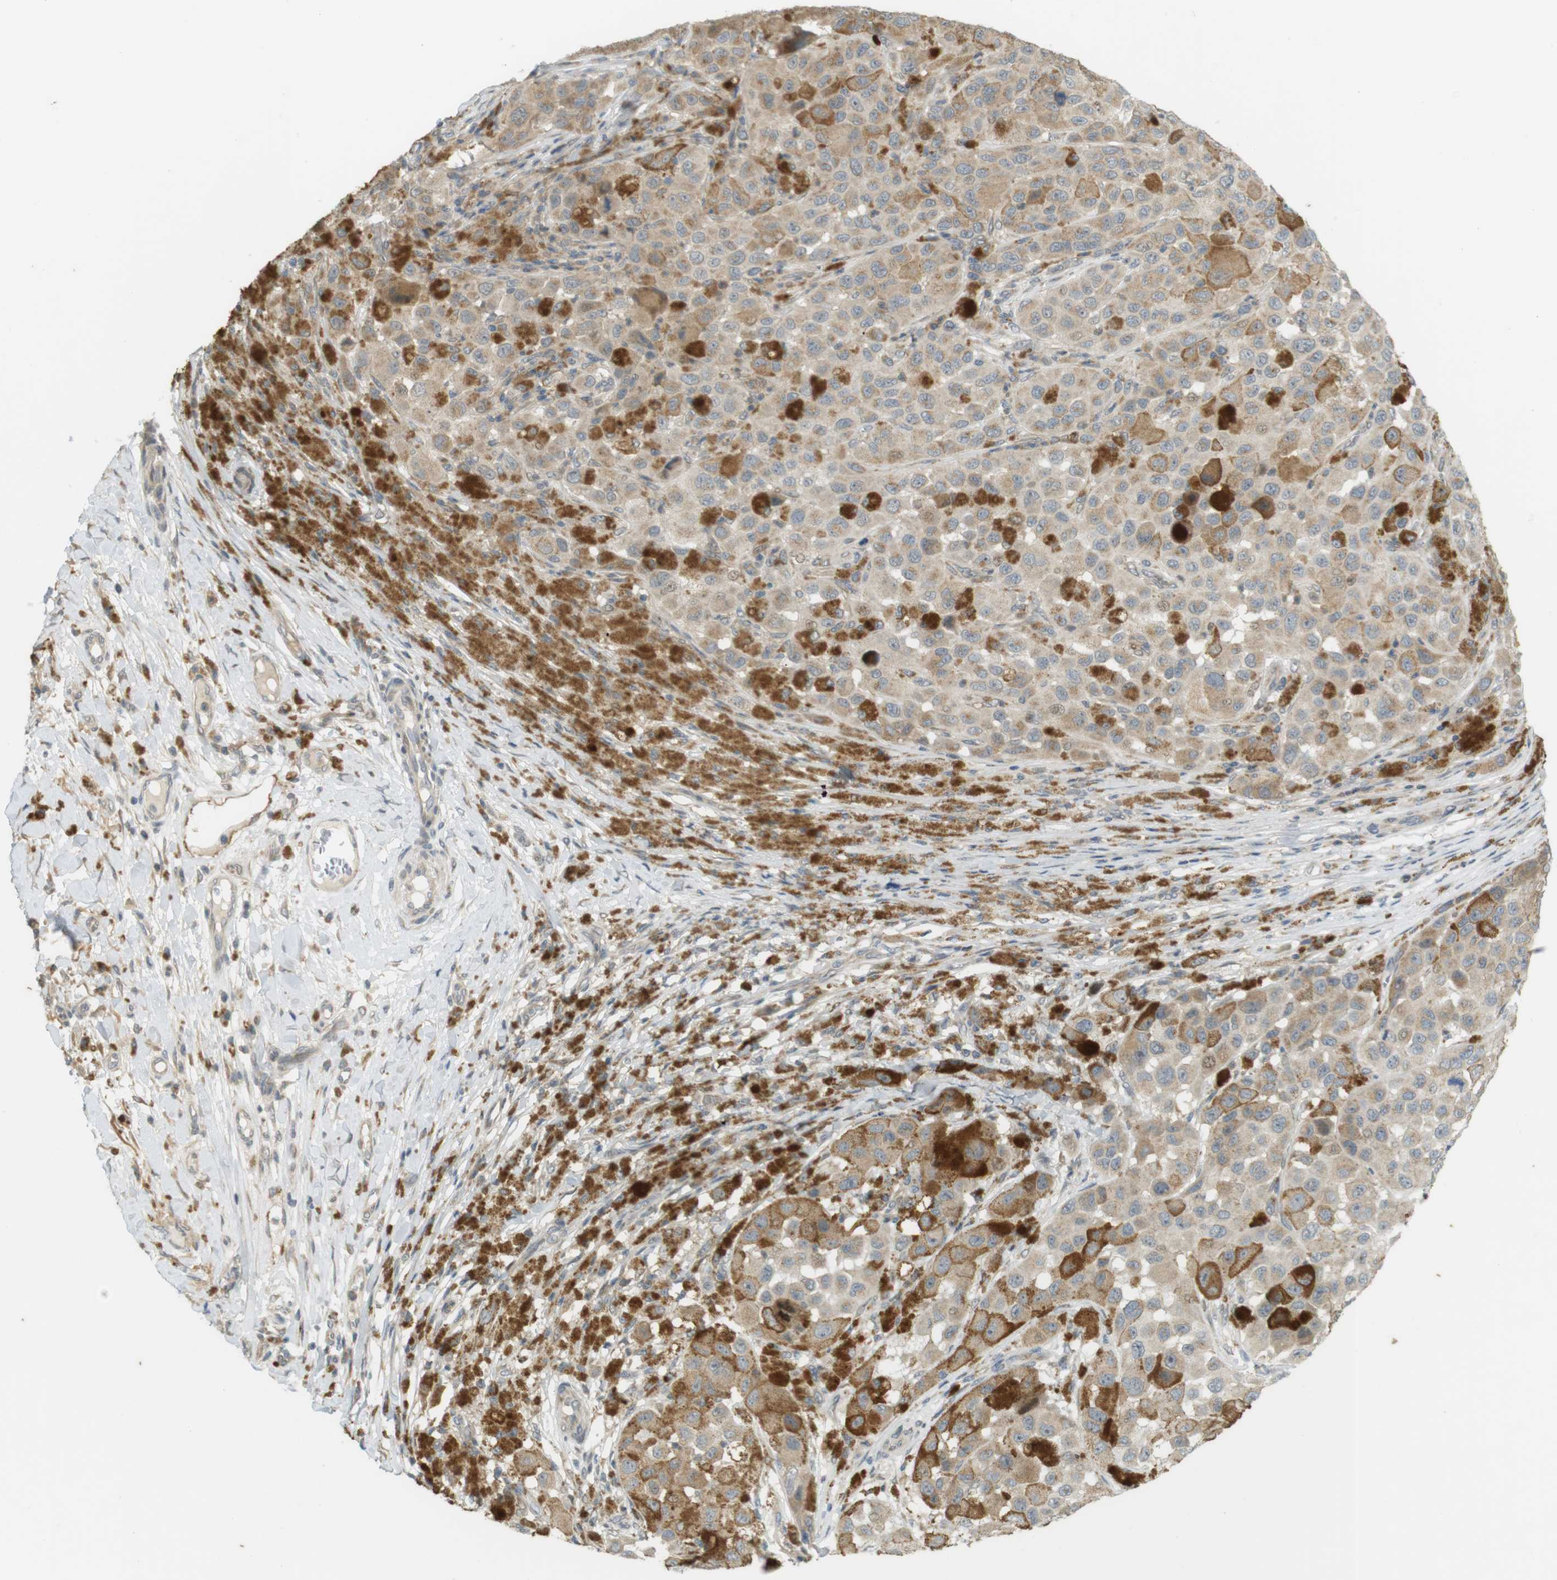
{"staining": {"intensity": "weak", "quantity": ">75%", "location": "cytoplasmic/membranous"}, "tissue": "melanoma", "cell_type": "Tumor cells", "image_type": "cancer", "snomed": [{"axis": "morphology", "description": "Malignant melanoma, NOS"}, {"axis": "topography", "description": "Skin"}], "caption": "This histopathology image displays IHC staining of human malignant melanoma, with low weak cytoplasmic/membranous staining in approximately >75% of tumor cells.", "gene": "CLRN3", "patient": {"sex": "male", "age": 96}}